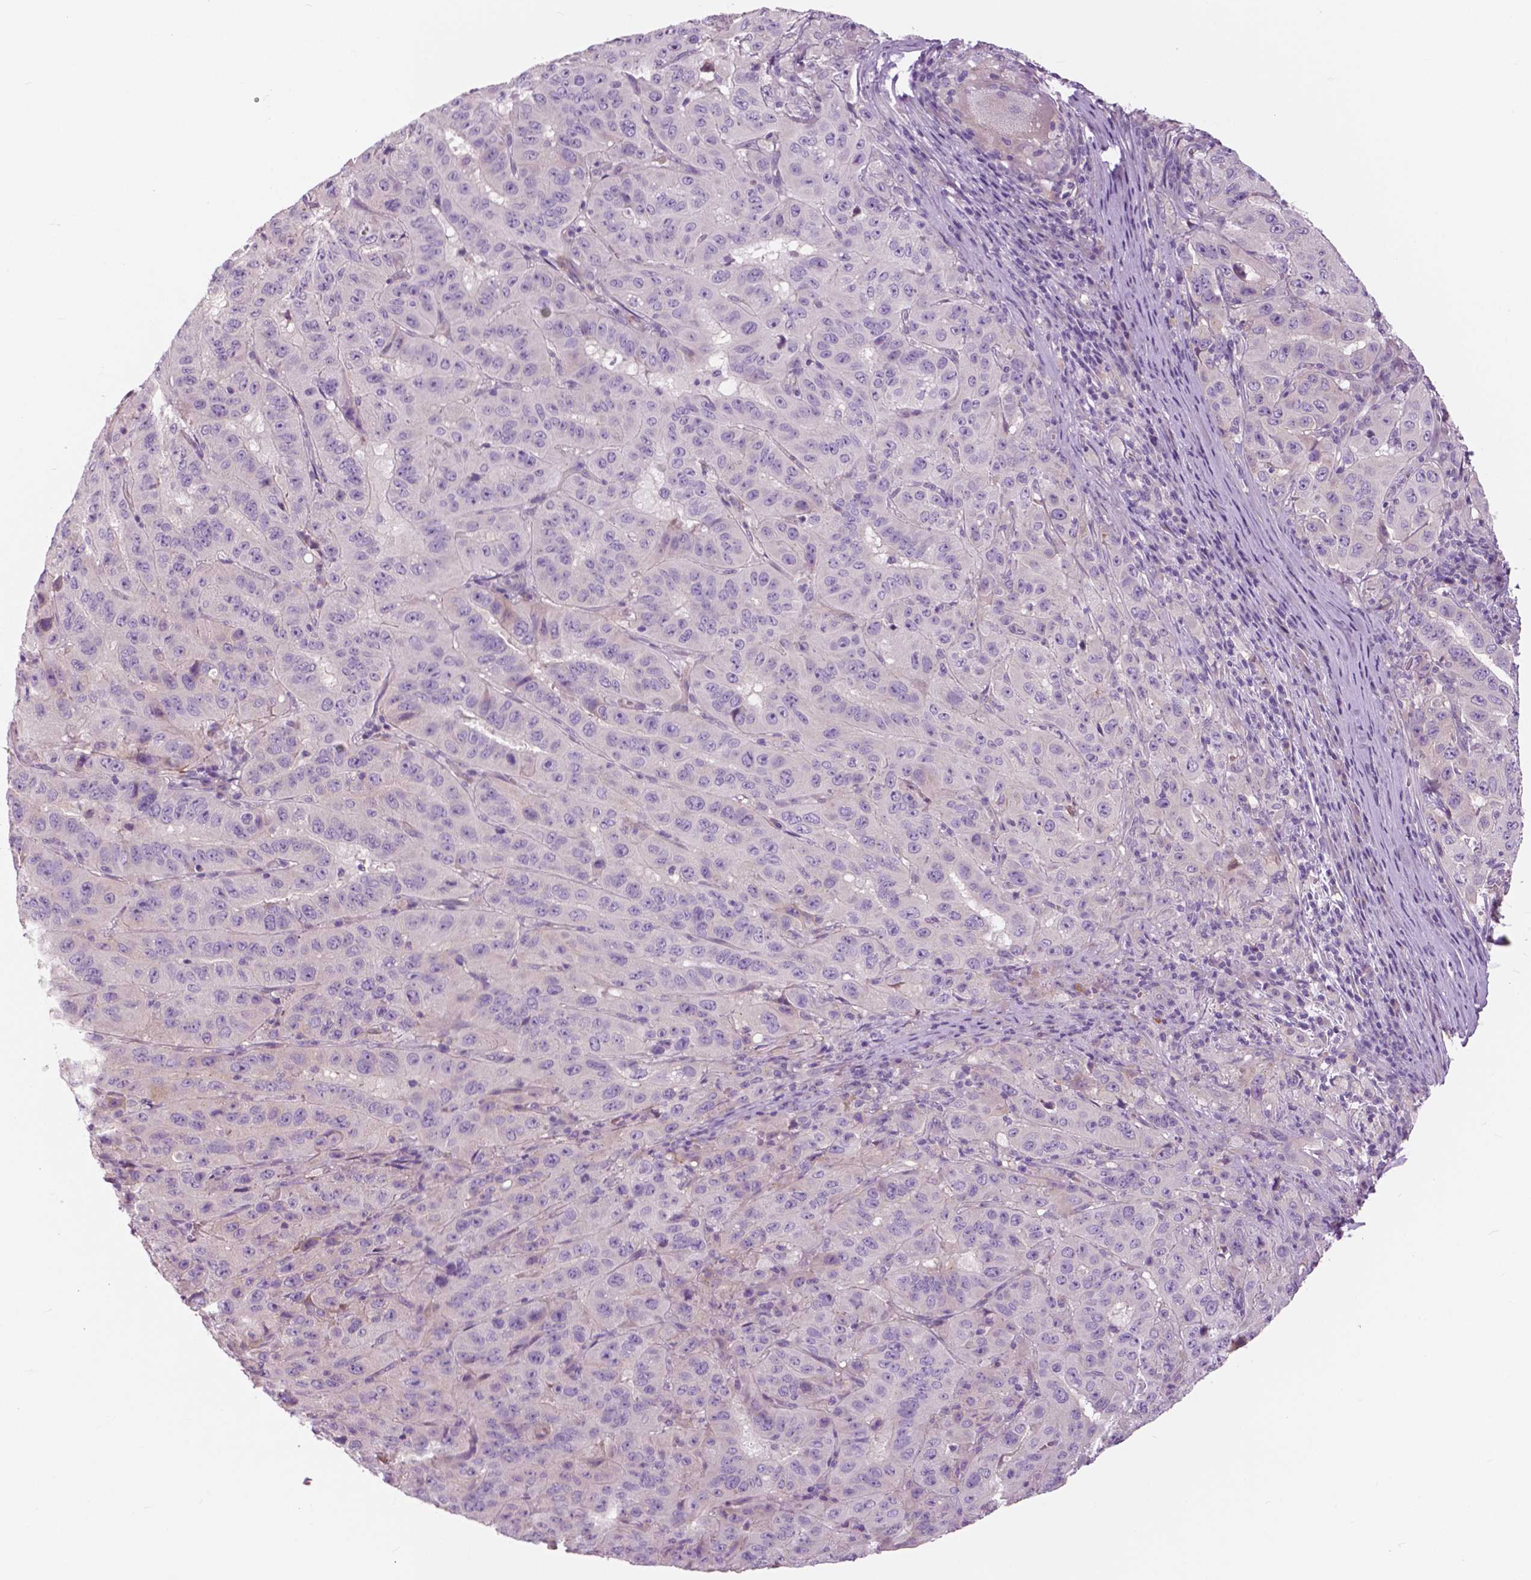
{"staining": {"intensity": "negative", "quantity": "none", "location": "none"}, "tissue": "pancreatic cancer", "cell_type": "Tumor cells", "image_type": "cancer", "snomed": [{"axis": "morphology", "description": "Adenocarcinoma, NOS"}, {"axis": "topography", "description": "Pancreas"}], "caption": "There is no significant expression in tumor cells of adenocarcinoma (pancreatic). (DAB immunohistochemistry with hematoxylin counter stain).", "gene": "SERPINI1", "patient": {"sex": "male", "age": 63}}